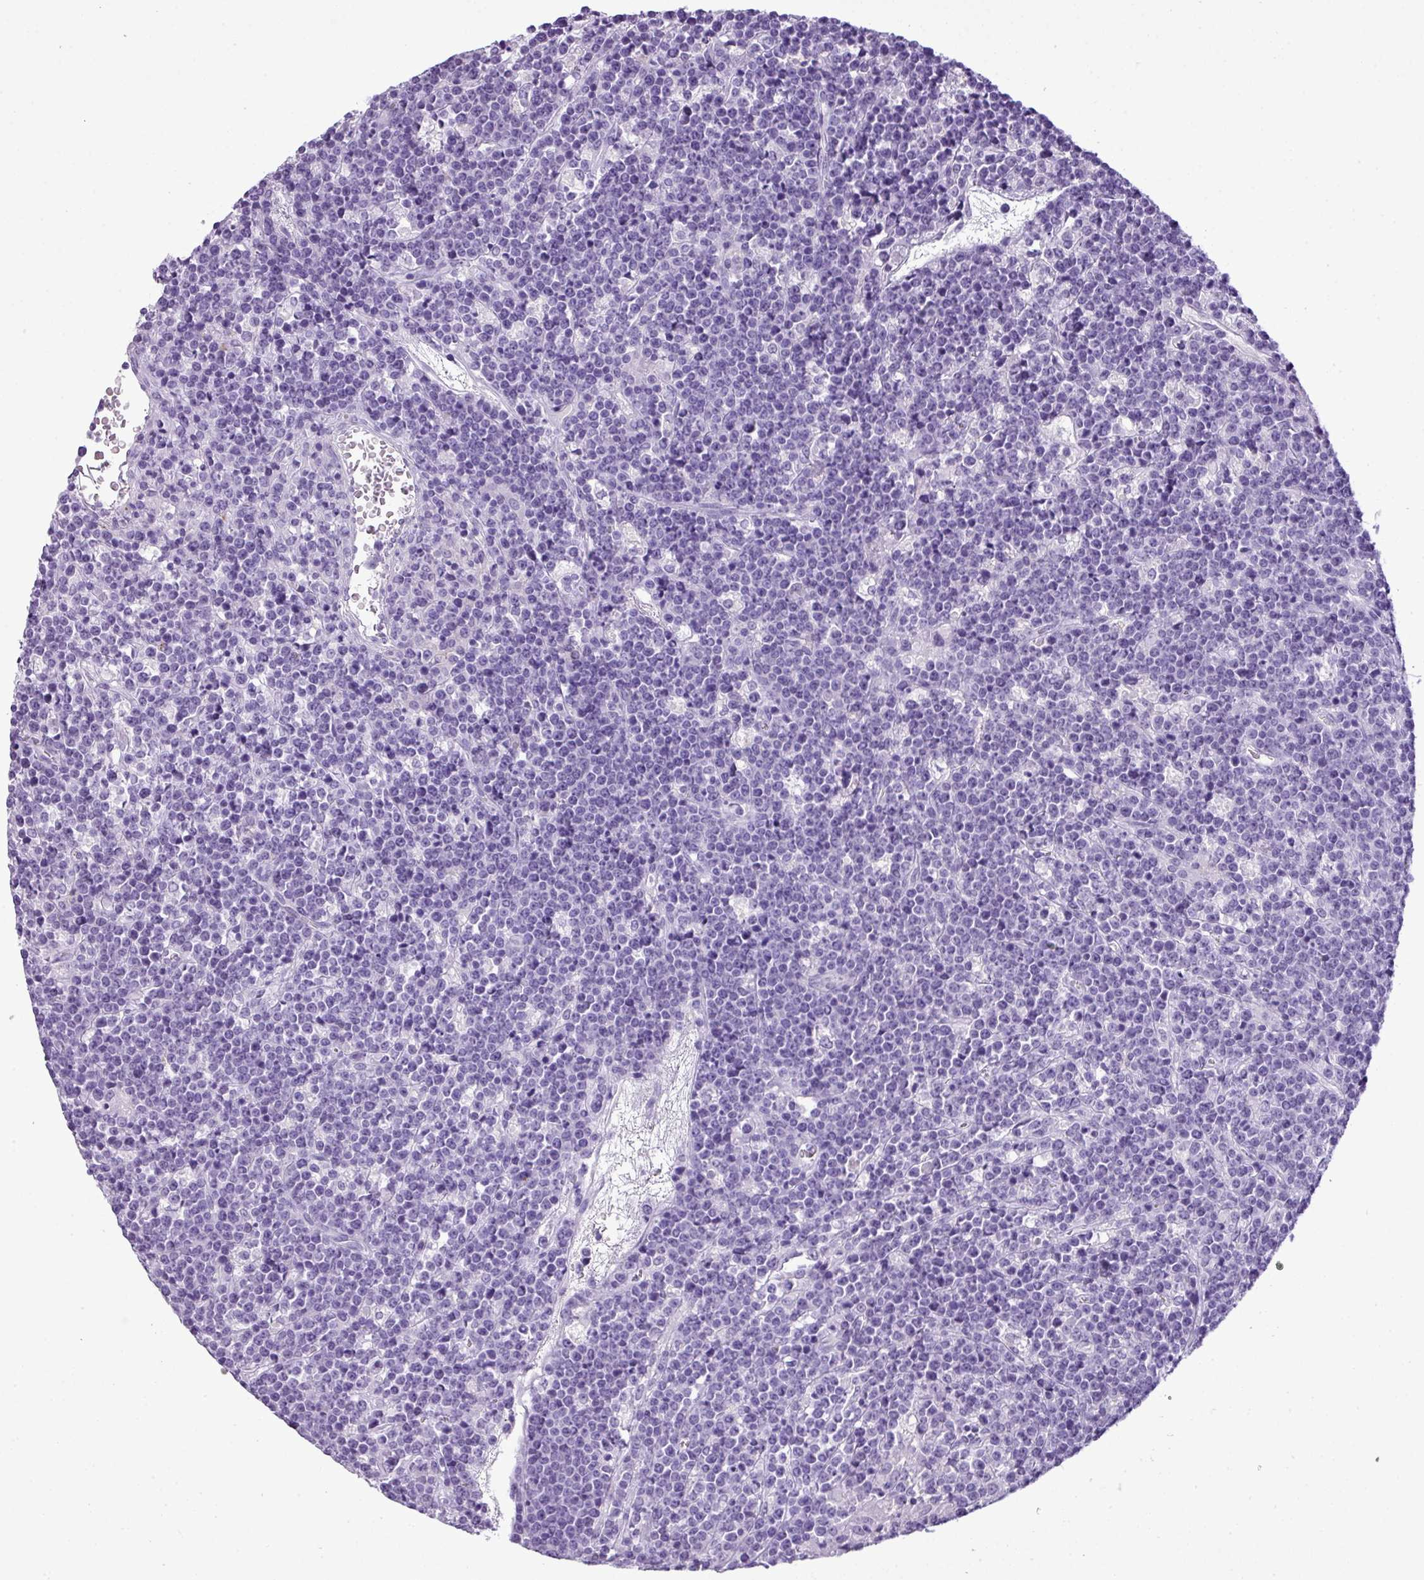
{"staining": {"intensity": "negative", "quantity": "none", "location": "none"}, "tissue": "lymphoma", "cell_type": "Tumor cells", "image_type": "cancer", "snomed": [{"axis": "morphology", "description": "Malignant lymphoma, non-Hodgkin's type, High grade"}, {"axis": "topography", "description": "Ovary"}], "caption": "Tumor cells show no significant protein expression in lymphoma.", "gene": "RBMXL2", "patient": {"sex": "female", "age": 56}}